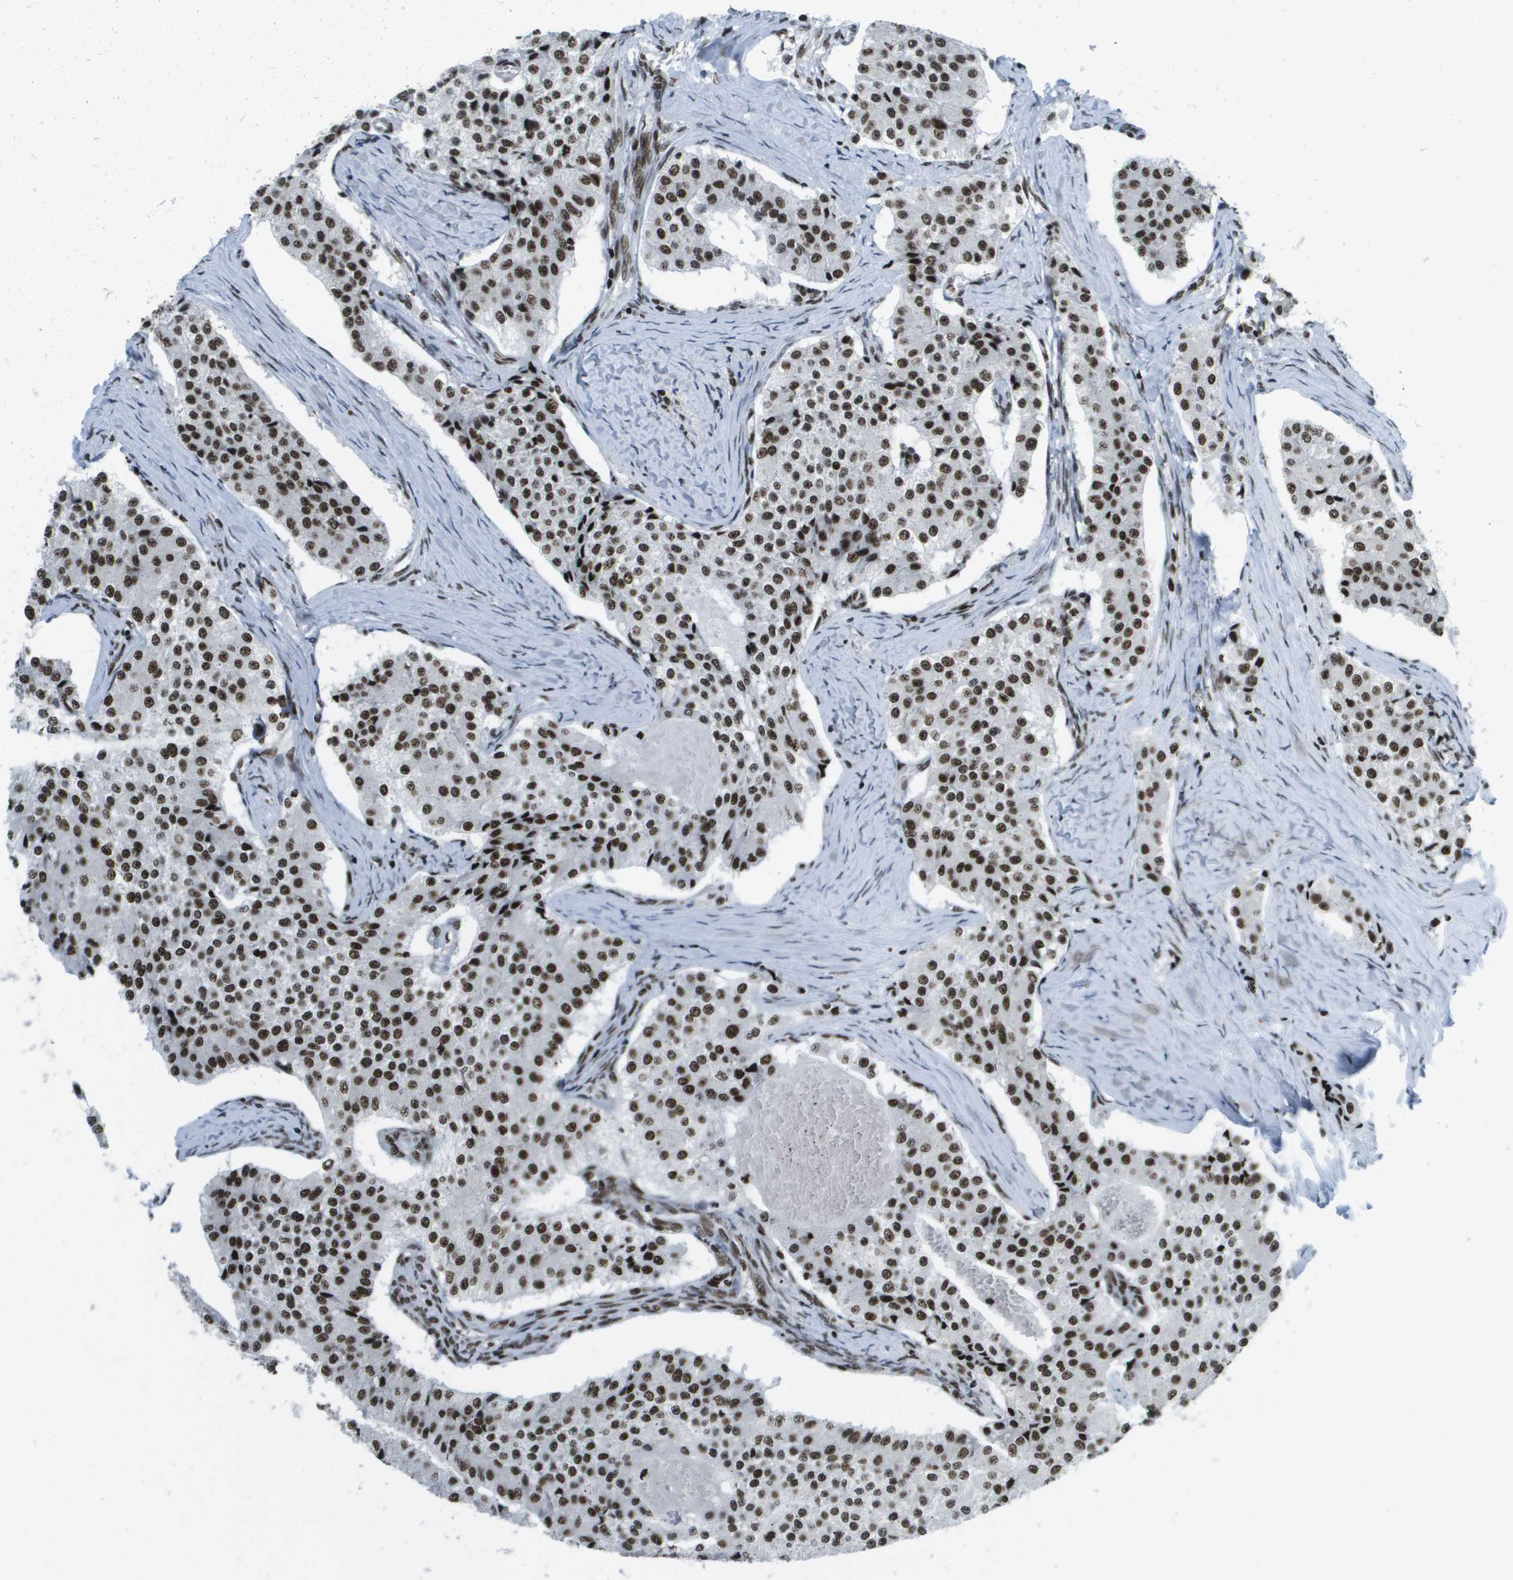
{"staining": {"intensity": "strong", "quantity": ">75%", "location": "nuclear"}, "tissue": "carcinoid", "cell_type": "Tumor cells", "image_type": "cancer", "snomed": [{"axis": "morphology", "description": "Carcinoid, malignant, NOS"}, {"axis": "topography", "description": "Colon"}], "caption": "Tumor cells reveal high levels of strong nuclear staining in about >75% of cells in carcinoid (malignant). Nuclei are stained in blue.", "gene": "GLYR1", "patient": {"sex": "female", "age": 52}}